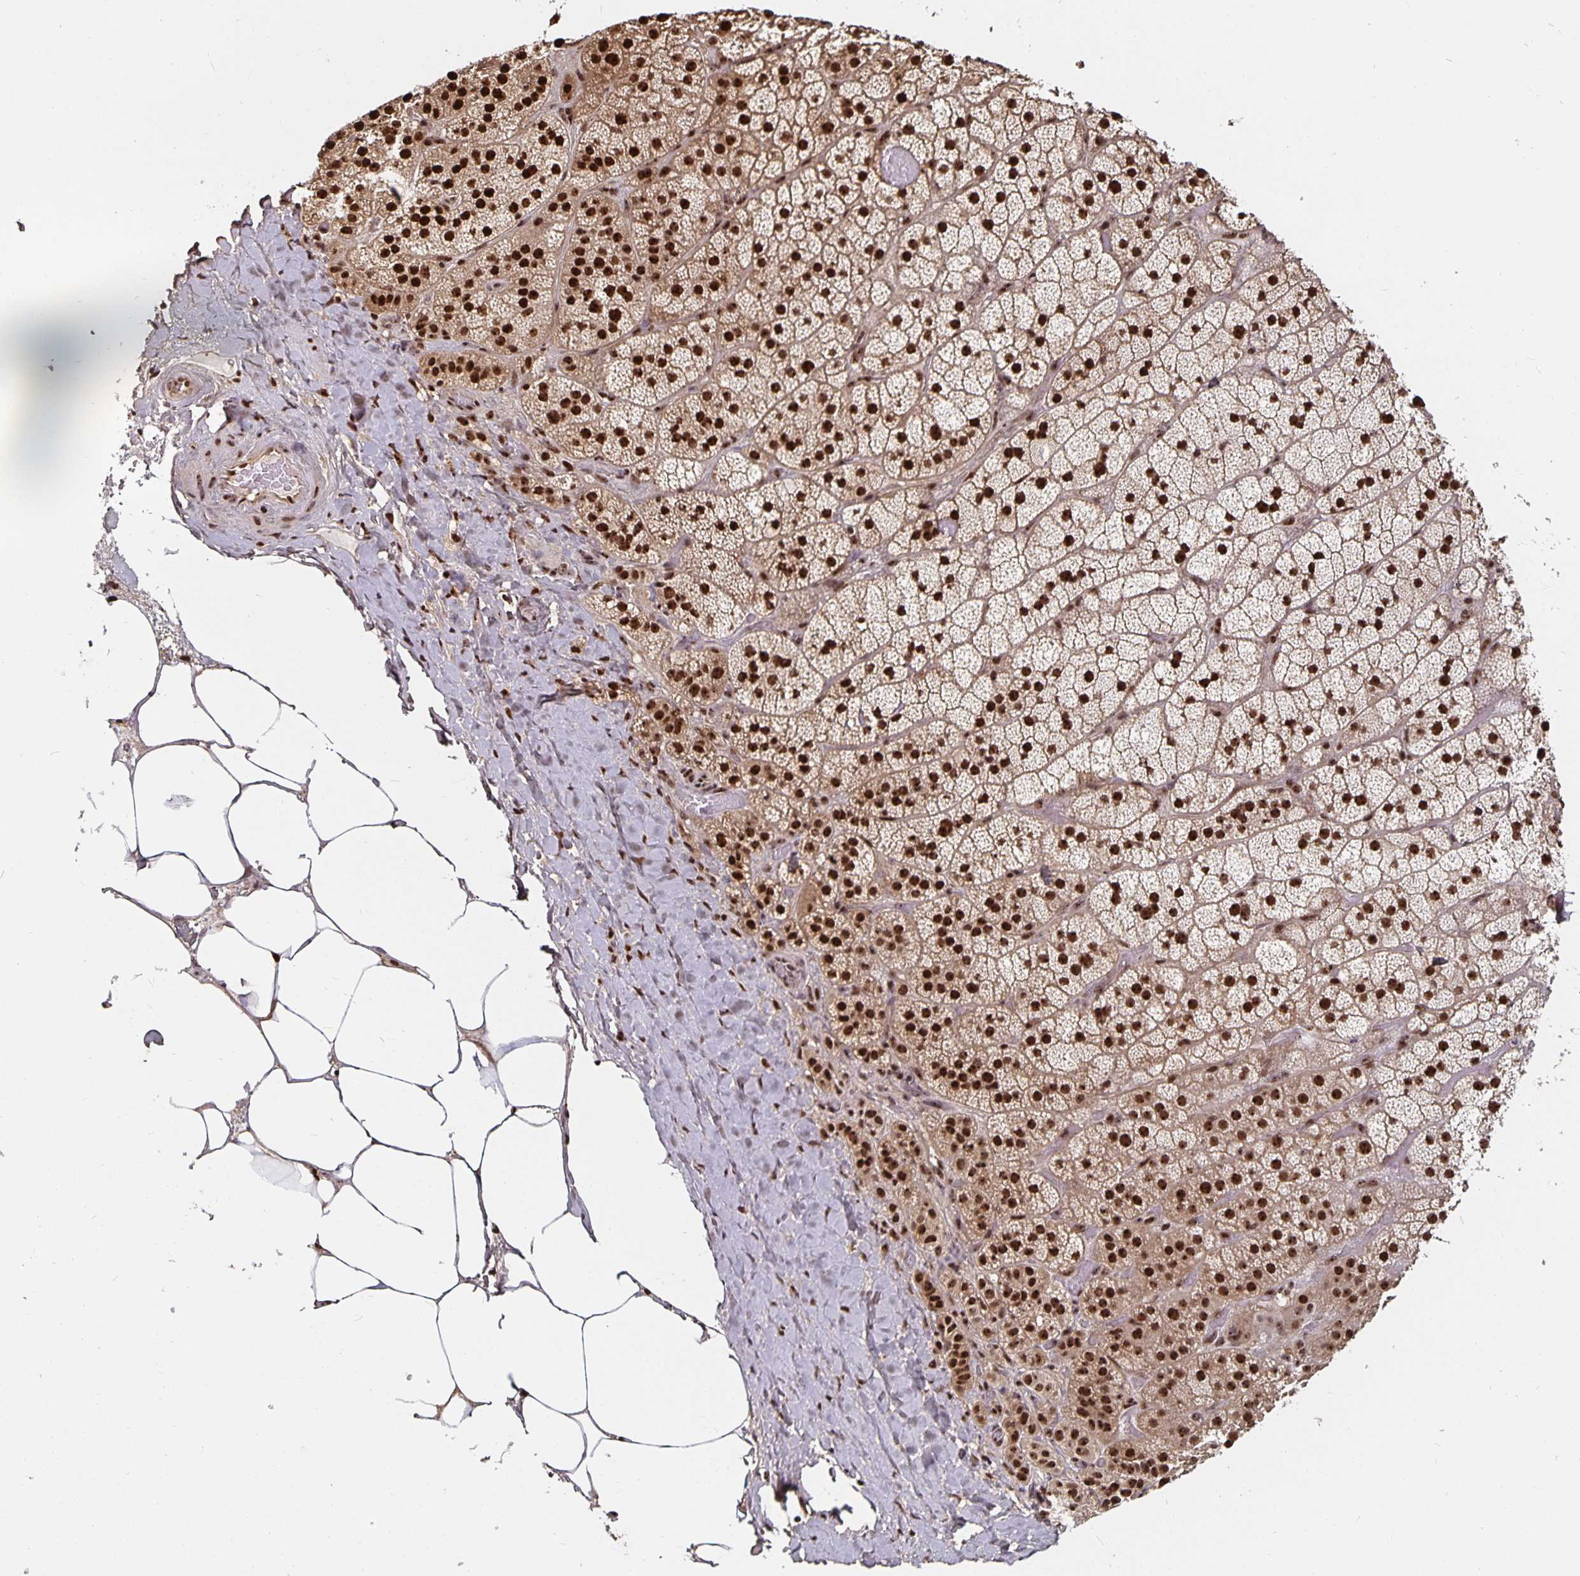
{"staining": {"intensity": "strong", "quantity": ">75%", "location": "nuclear"}, "tissue": "adrenal gland", "cell_type": "Glandular cells", "image_type": "normal", "snomed": [{"axis": "morphology", "description": "Normal tissue, NOS"}, {"axis": "topography", "description": "Adrenal gland"}], "caption": "Human adrenal gland stained for a protein (brown) exhibits strong nuclear positive staining in approximately >75% of glandular cells.", "gene": "LAS1L", "patient": {"sex": "male", "age": 57}}